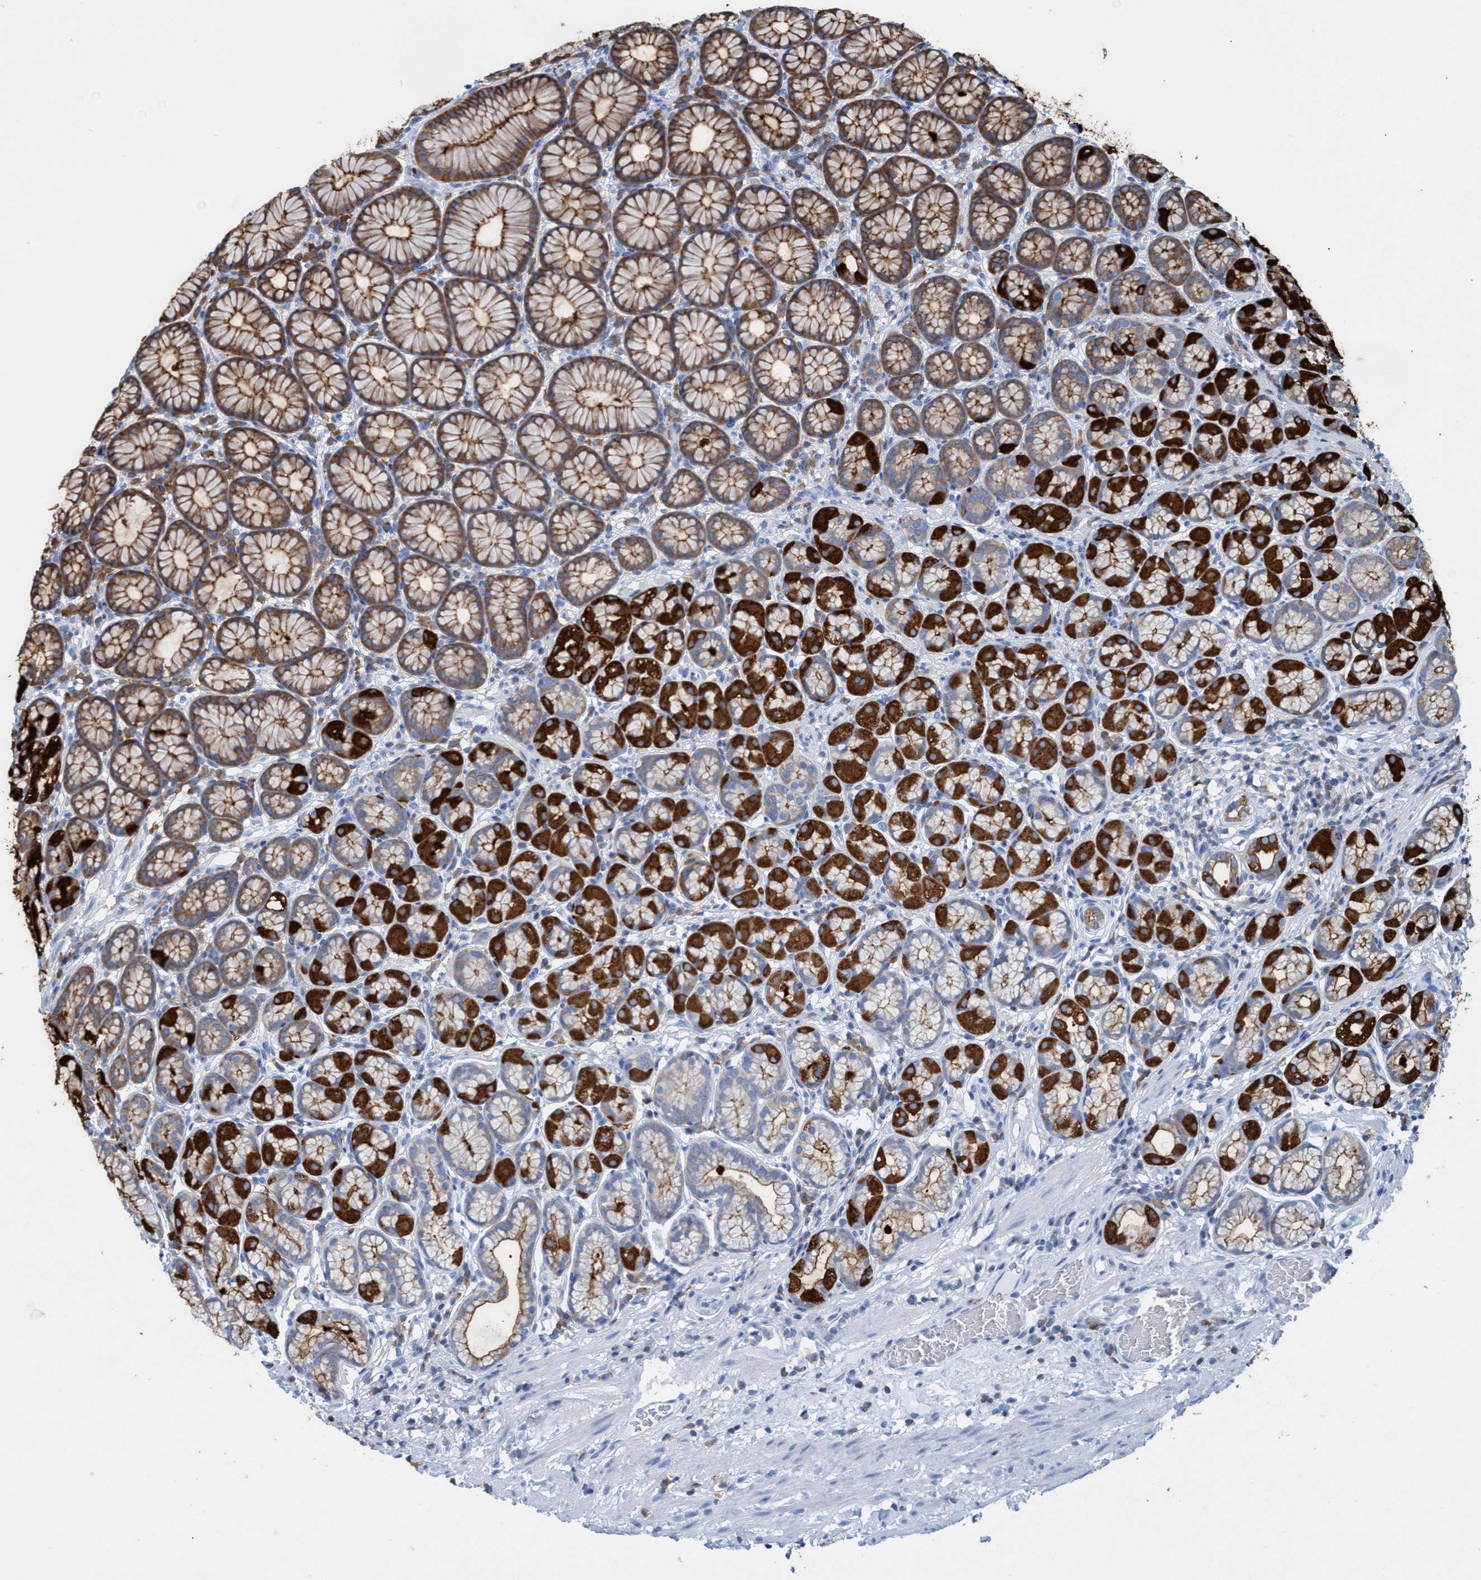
{"staining": {"intensity": "strong", "quantity": "25%-75%", "location": "cytoplasmic/membranous"}, "tissue": "stomach", "cell_type": "Glandular cells", "image_type": "normal", "snomed": [{"axis": "morphology", "description": "Normal tissue, NOS"}, {"axis": "topography", "description": "Stomach"}], "caption": "Strong cytoplasmic/membranous protein staining is identified in about 25%-75% of glandular cells in stomach. The protein of interest is stained brown, and the nuclei are stained in blue (DAB IHC with brightfield microscopy, high magnification).", "gene": "EZR", "patient": {"sex": "male", "age": 42}}